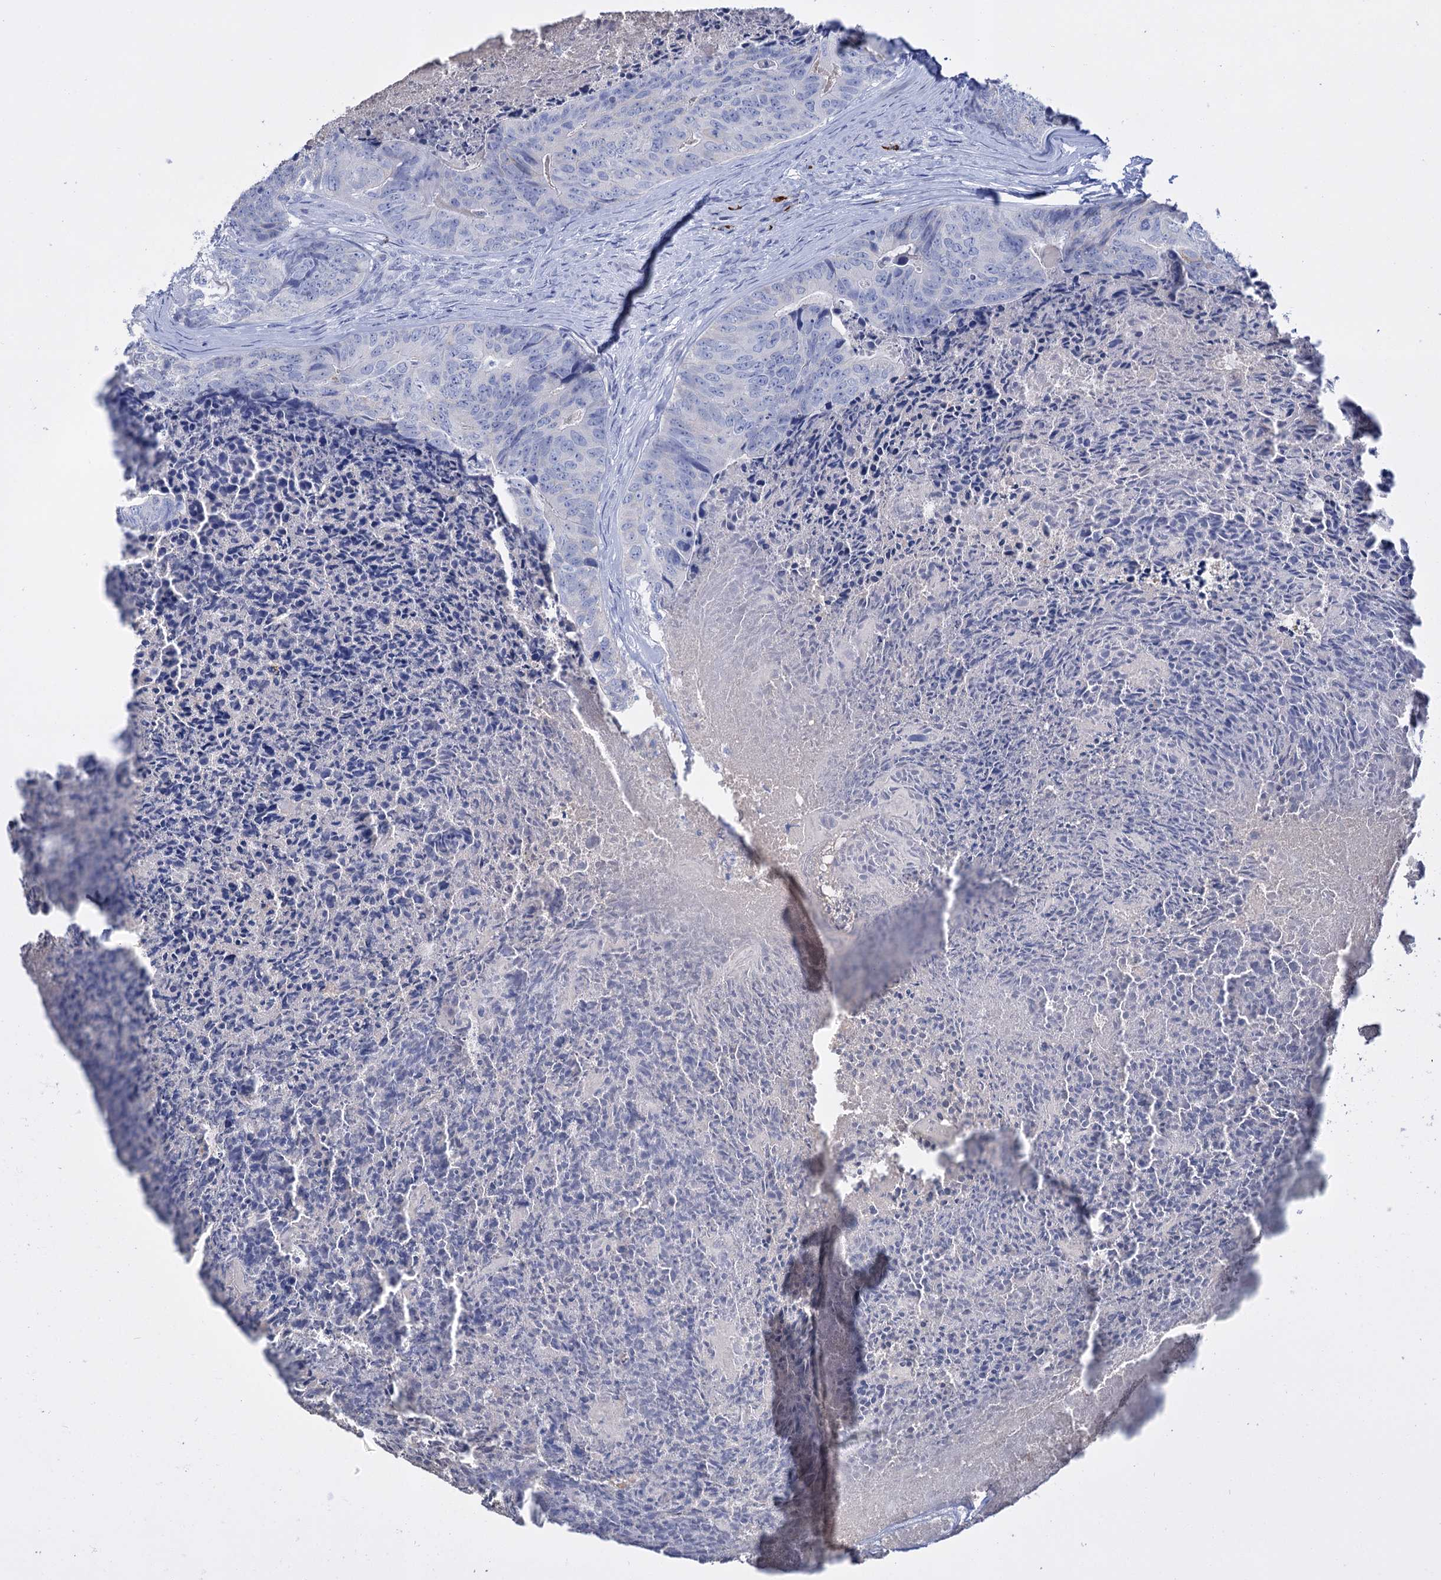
{"staining": {"intensity": "negative", "quantity": "none", "location": "none"}, "tissue": "colorectal cancer", "cell_type": "Tumor cells", "image_type": "cancer", "snomed": [{"axis": "morphology", "description": "Adenocarcinoma, NOS"}, {"axis": "topography", "description": "Colon"}], "caption": "IHC image of colorectal adenocarcinoma stained for a protein (brown), which exhibits no positivity in tumor cells.", "gene": "FBXW12", "patient": {"sex": "female", "age": 67}}